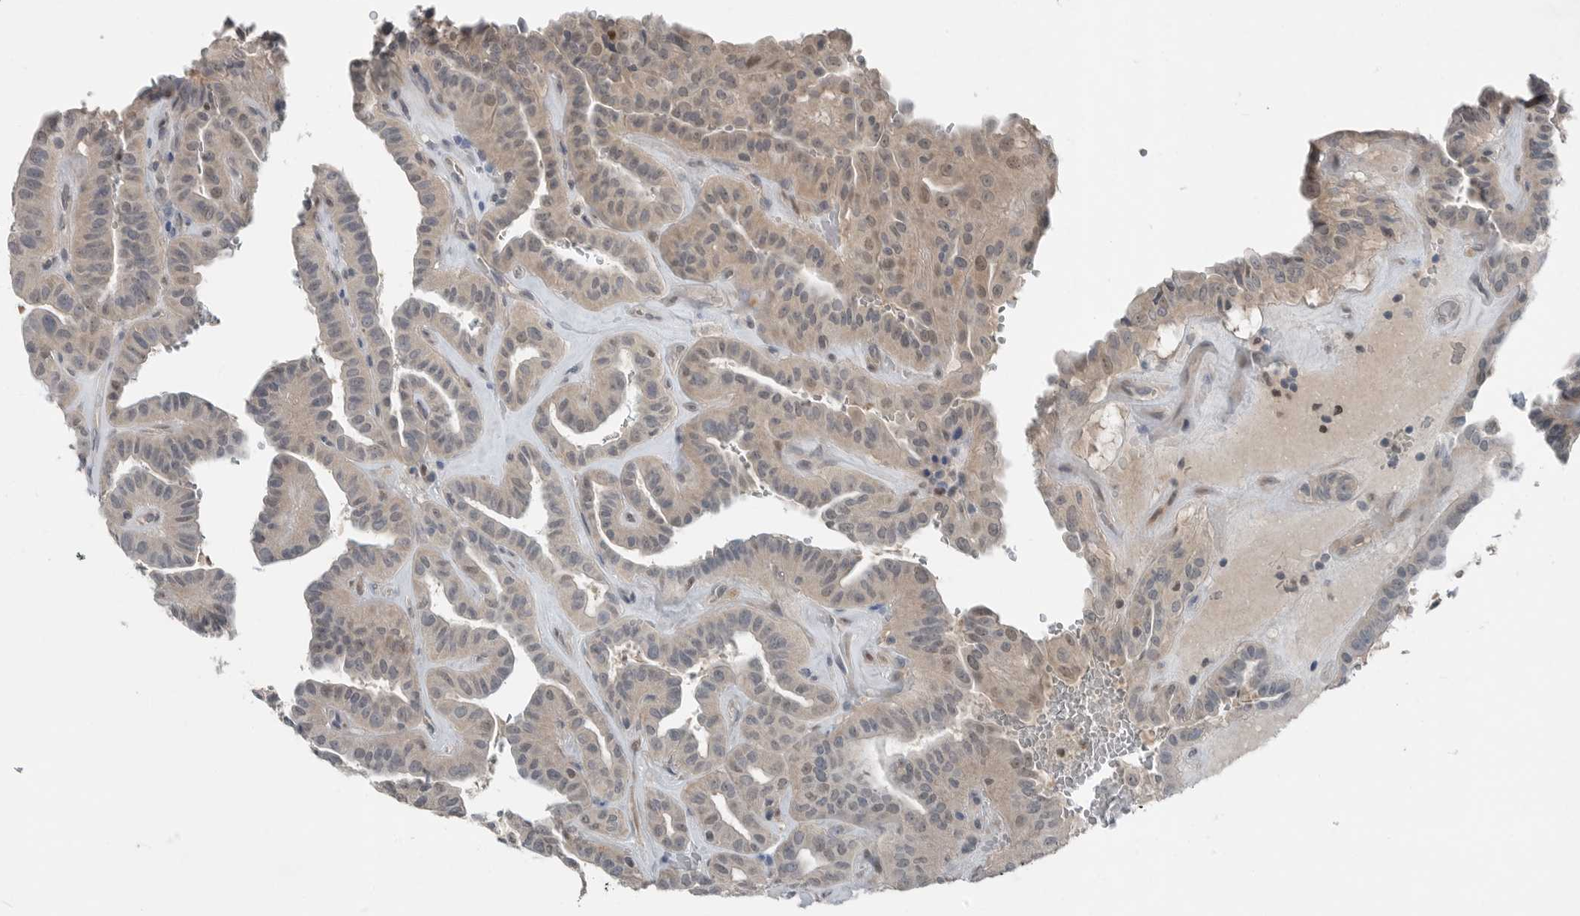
{"staining": {"intensity": "weak", "quantity": ">75%", "location": "cytoplasmic/membranous,nuclear"}, "tissue": "thyroid cancer", "cell_type": "Tumor cells", "image_type": "cancer", "snomed": [{"axis": "morphology", "description": "Papillary adenocarcinoma, NOS"}, {"axis": "topography", "description": "Thyroid gland"}], "caption": "Weak cytoplasmic/membranous and nuclear protein positivity is identified in approximately >75% of tumor cells in thyroid cancer.", "gene": "MFAP3L", "patient": {"sex": "male", "age": 77}}